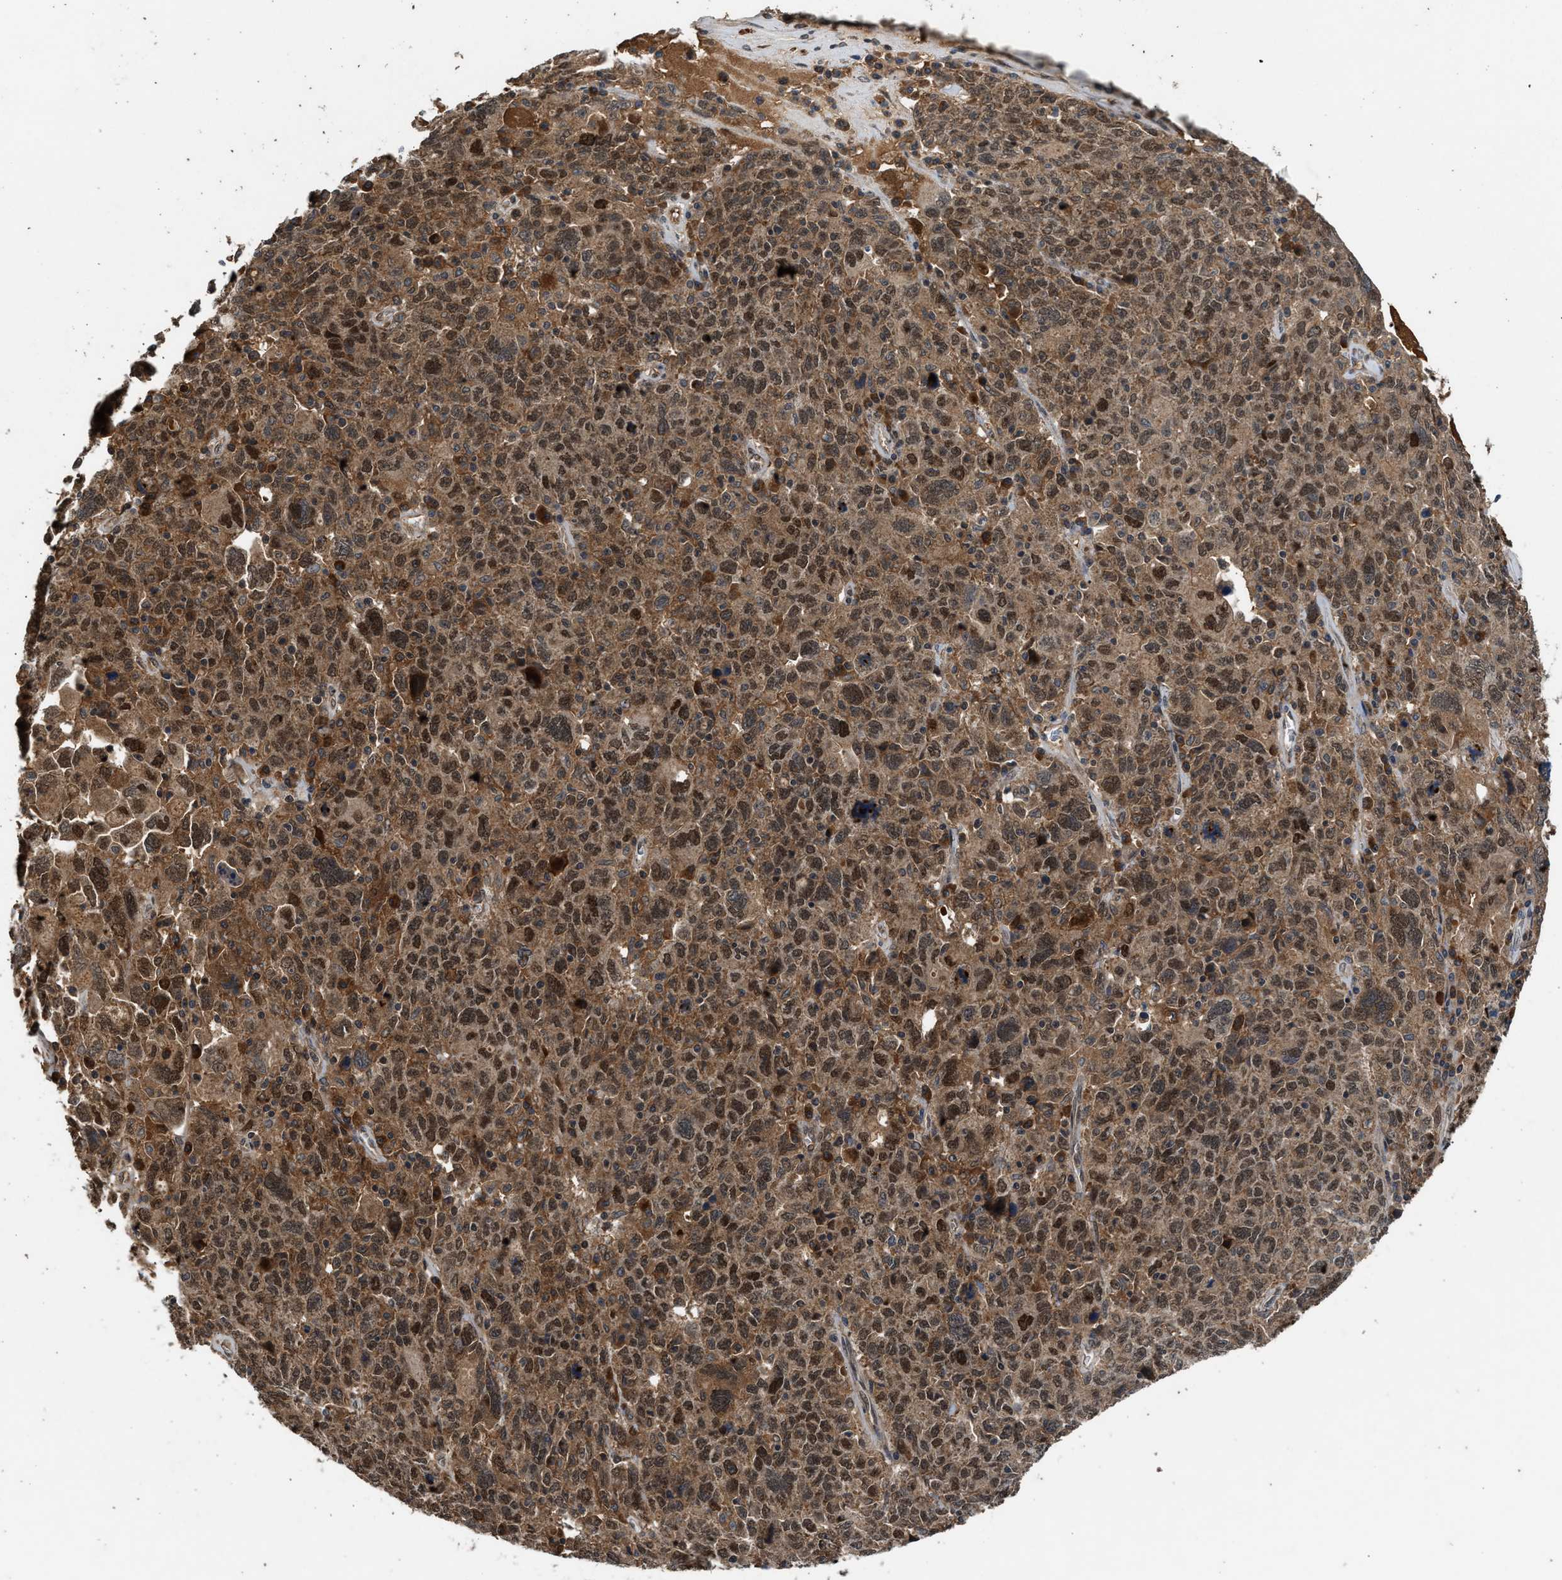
{"staining": {"intensity": "moderate", "quantity": ">75%", "location": "cytoplasmic/membranous,nuclear"}, "tissue": "ovarian cancer", "cell_type": "Tumor cells", "image_type": "cancer", "snomed": [{"axis": "morphology", "description": "Carcinoma, endometroid"}, {"axis": "topography", "description": "Ovary"}], "caption": "This histopathology image reveals ovarian endometroid carcinoma stained with IHC to label a protein in brown. The cytoplasmic/membranous and nuclear of tumor cells show moderate positivity for the protein. Nuclei are counter-stained blue.", "gene": "RUSC2", "patient": {"sex": "female", "age": 62}}